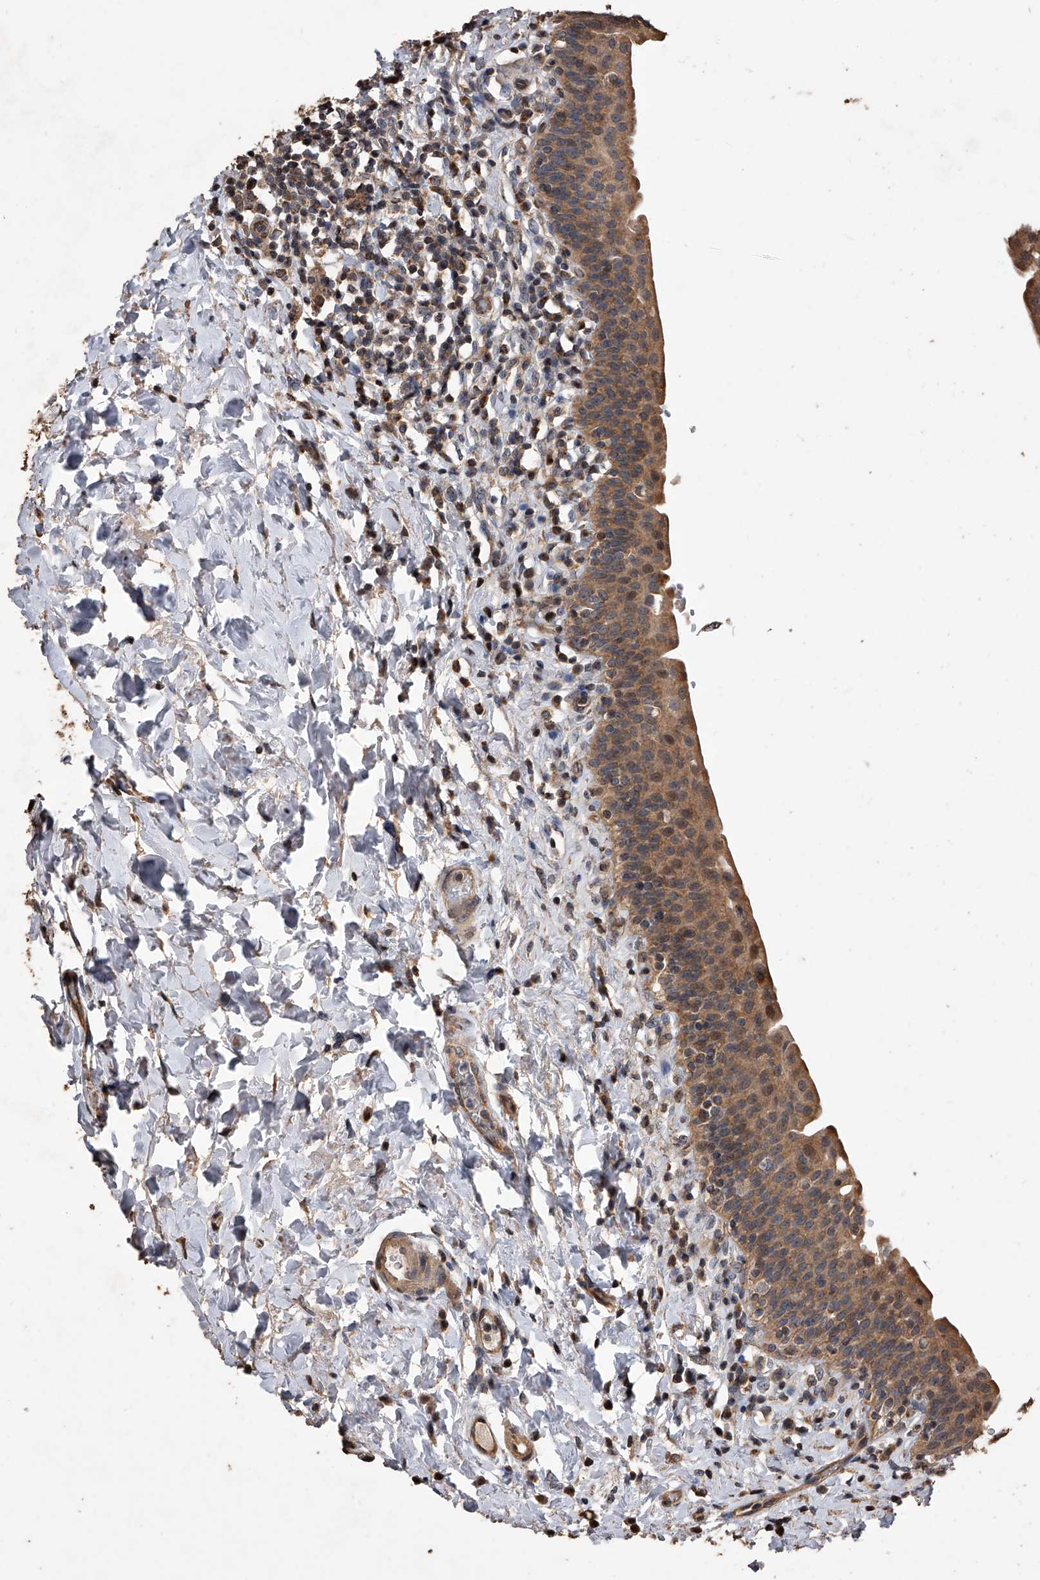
{"staining": {"intensity": "moderate", "quantity": ">75%", "location": "cytoplasmic/membranous"}, "tissue": "urinary bladder", "cell_type": "Urothelial cells", "image_type": "normal", "snomed": [{"axis": "morphology", "description": "Normal tissue, NOS"}, {"axis": "topography", "description": "Urinary bladder"}], "caption": "Moderate cytoplasmic/membranous staining for a protein is identified in about >75% of urothelial cells of normal urinary bladder using immunohistochemistry (IHC).", "gene": "LTV1", "patient": {"sex": "male", "age": 83}}